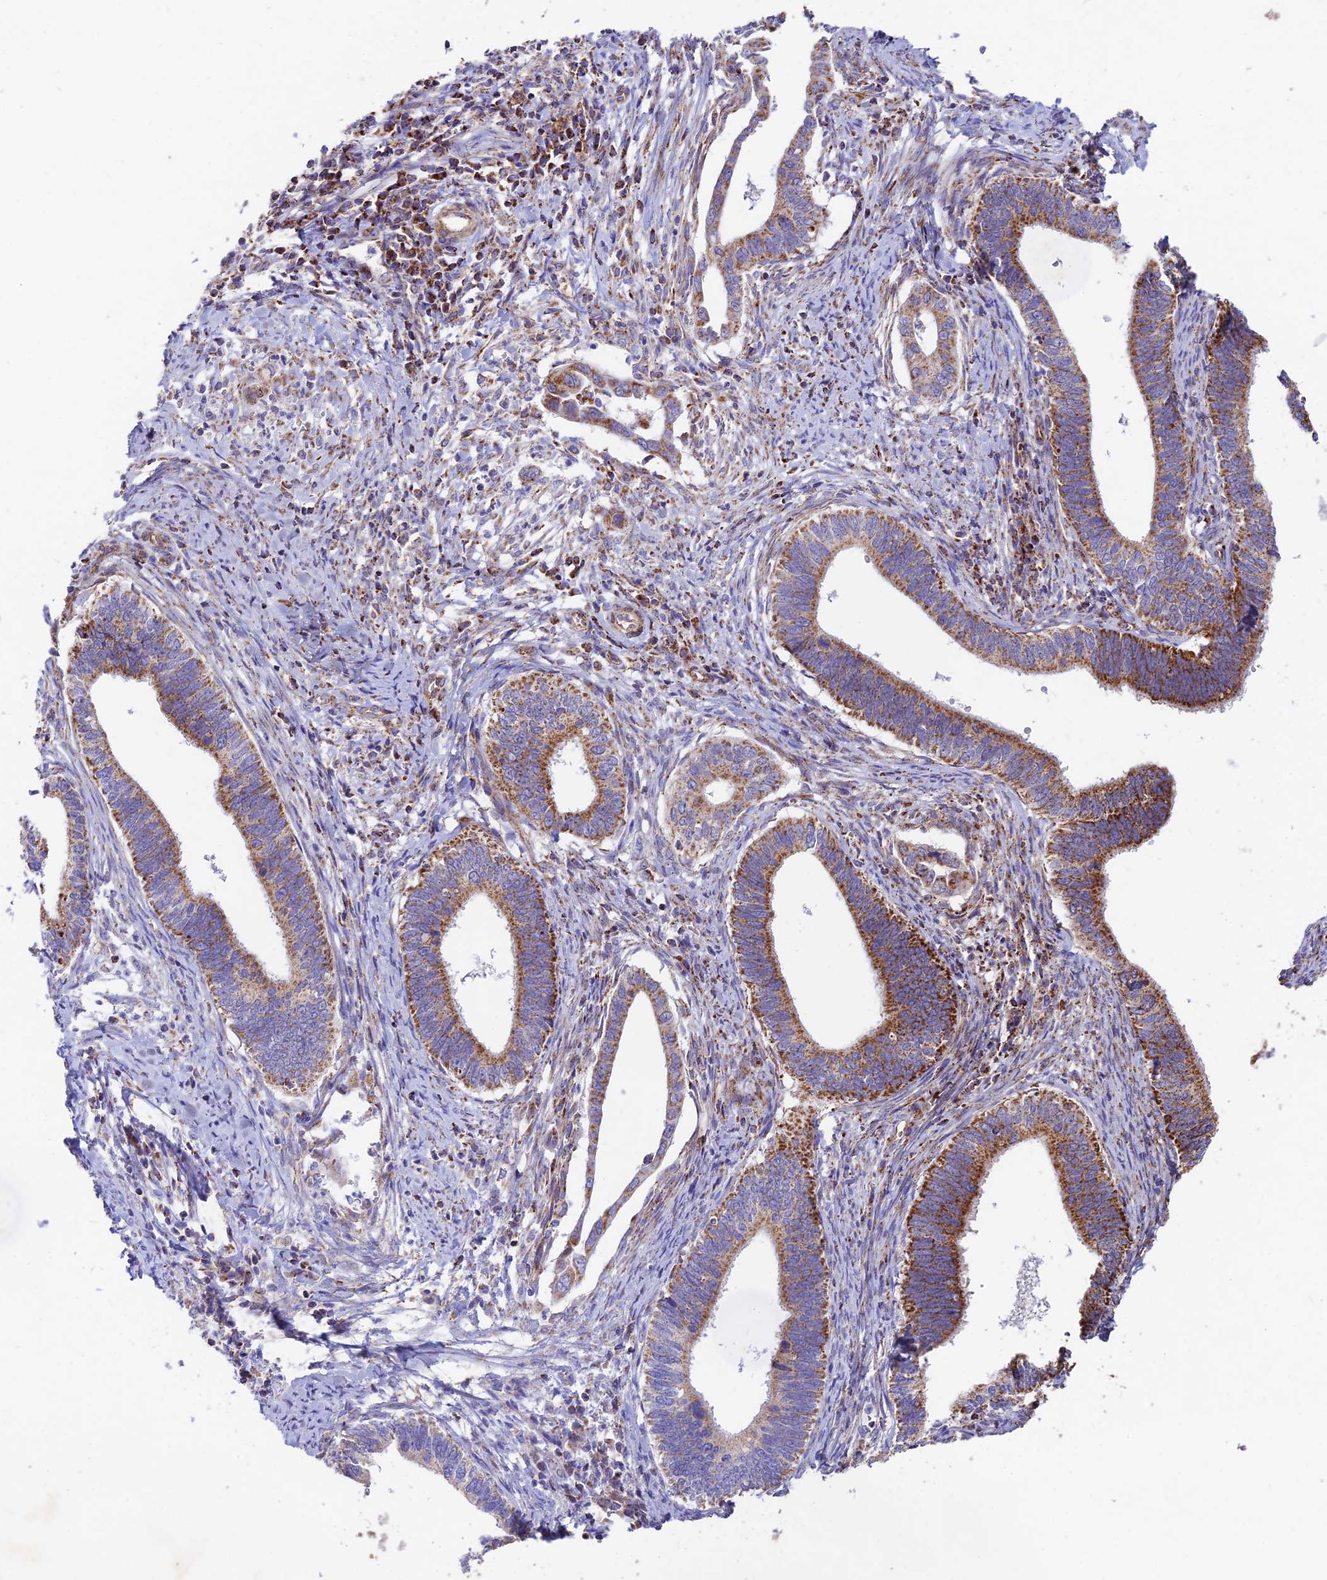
{"staining": {"intensity": "moderate", "quantity": ">75%", "location": "cytoplasmic/membranous"}, "tissue": "cervical cancer", "cell_type": "Tumor cells", "image_type": "cancer", "snomed": [{"axis": "morphology", "description": "Adenocarcinoma, NOS"}, {"axis": "topography", "description": "Cervix"}], "caption": "A medium amount of moderate cytoplasmic/membranous positivity is seen in approximately >75% of tumor cells in cervical cancer tissue.", "gene": "KHDC3L", "patient": {"sex": "female", "age": 42}}